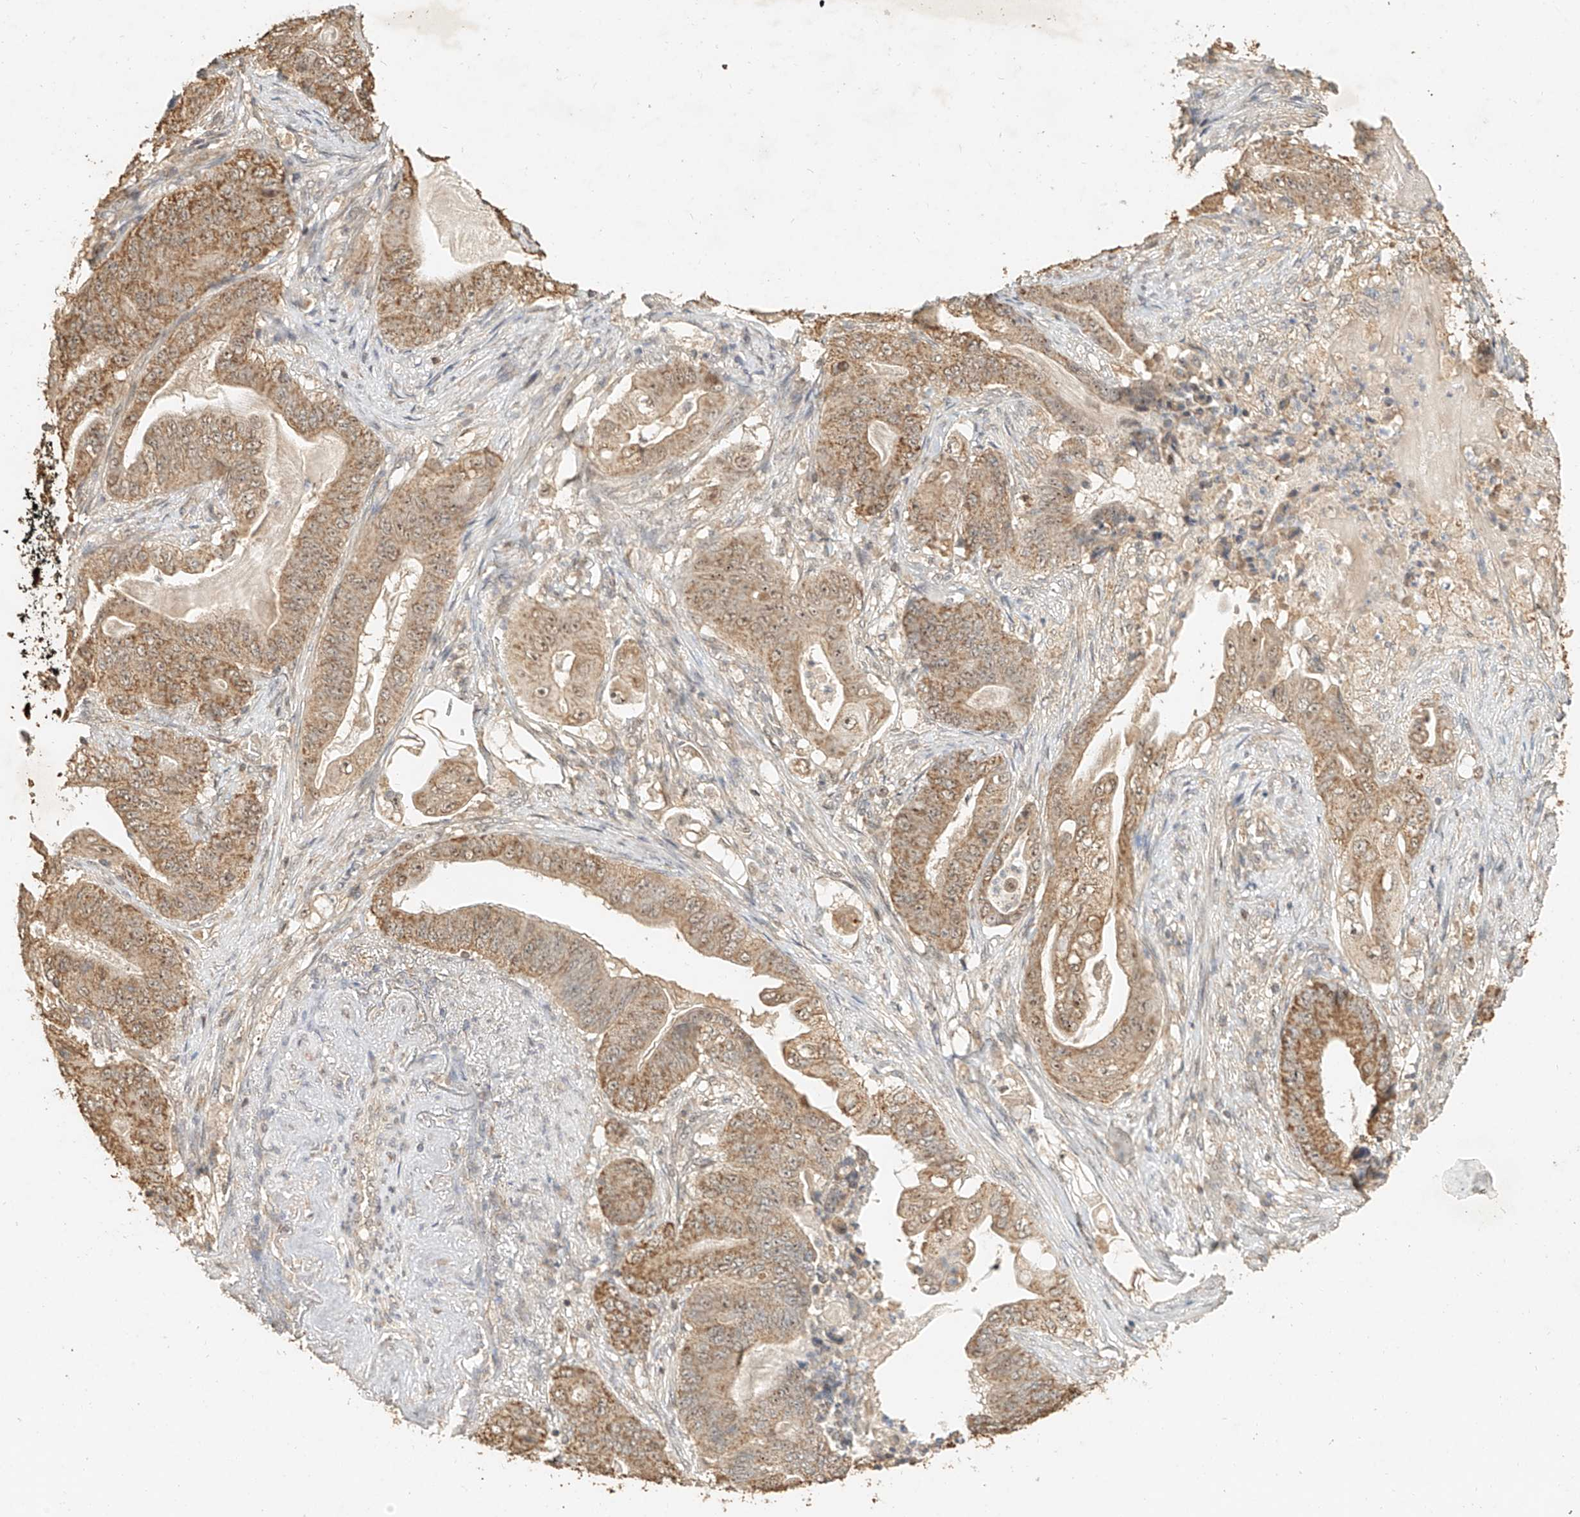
{"staining": {"intensity": "moderate", "quantity": ">75%", "location": "cytoplasmic/membranous"}, "tissue": "stomach cancer", "cell_type": "Tumor cells", "image_type": "cancer", "snomed": [{"axis": "morphology", "description": "Adenocarcinoma, NOS"}, {"axis": "topography", "description": "Stomach"}], "caption": "Human stomach cancer stained with a protein marker exhibits moderate staining in tumor cells.", "gene": "CXorf58", "patient": {"sex": "female", "age": 73}}